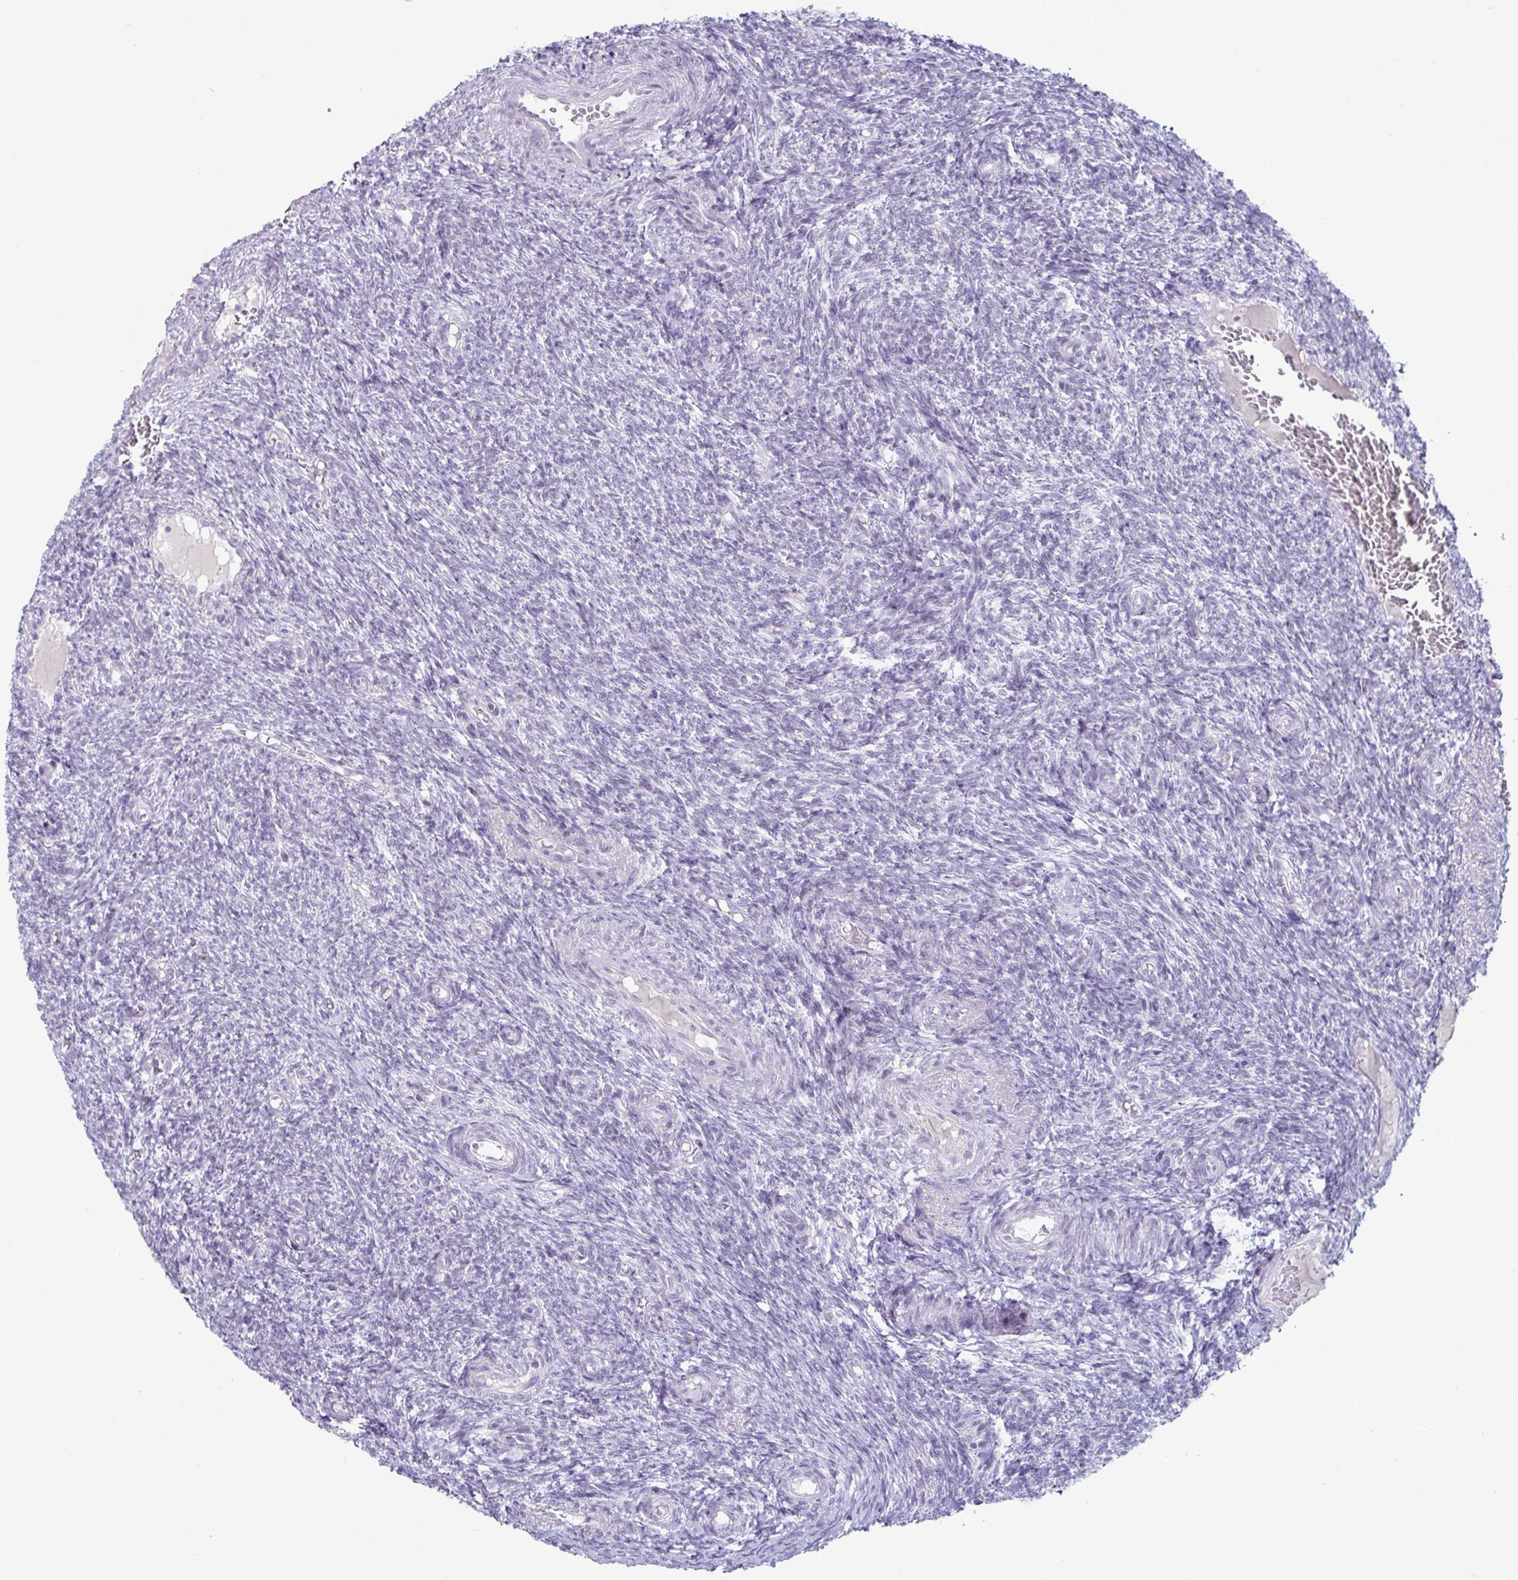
{"staining": {"intensity": "negative", "quantity": "none", "location": "none"}, "tissue": "ovary", "cell_type": "Follicle cells", "image_type": "normal", "snomed": [{"axis": "morphology", "description": "Normal tissue, NOS"}, {"axis": "topography", "description": "Ovary"}], "caption": "This is a micrograph of immunohistochemistry (IHC) staining of normal ovary, which shows no expression in follicle cells. The staining is performed using DAB brown chromogen with nuclei counter-stained in using hematoxylin.", "gene": "VSIG10L", "patient": {"sex": "female", "age": 39}}